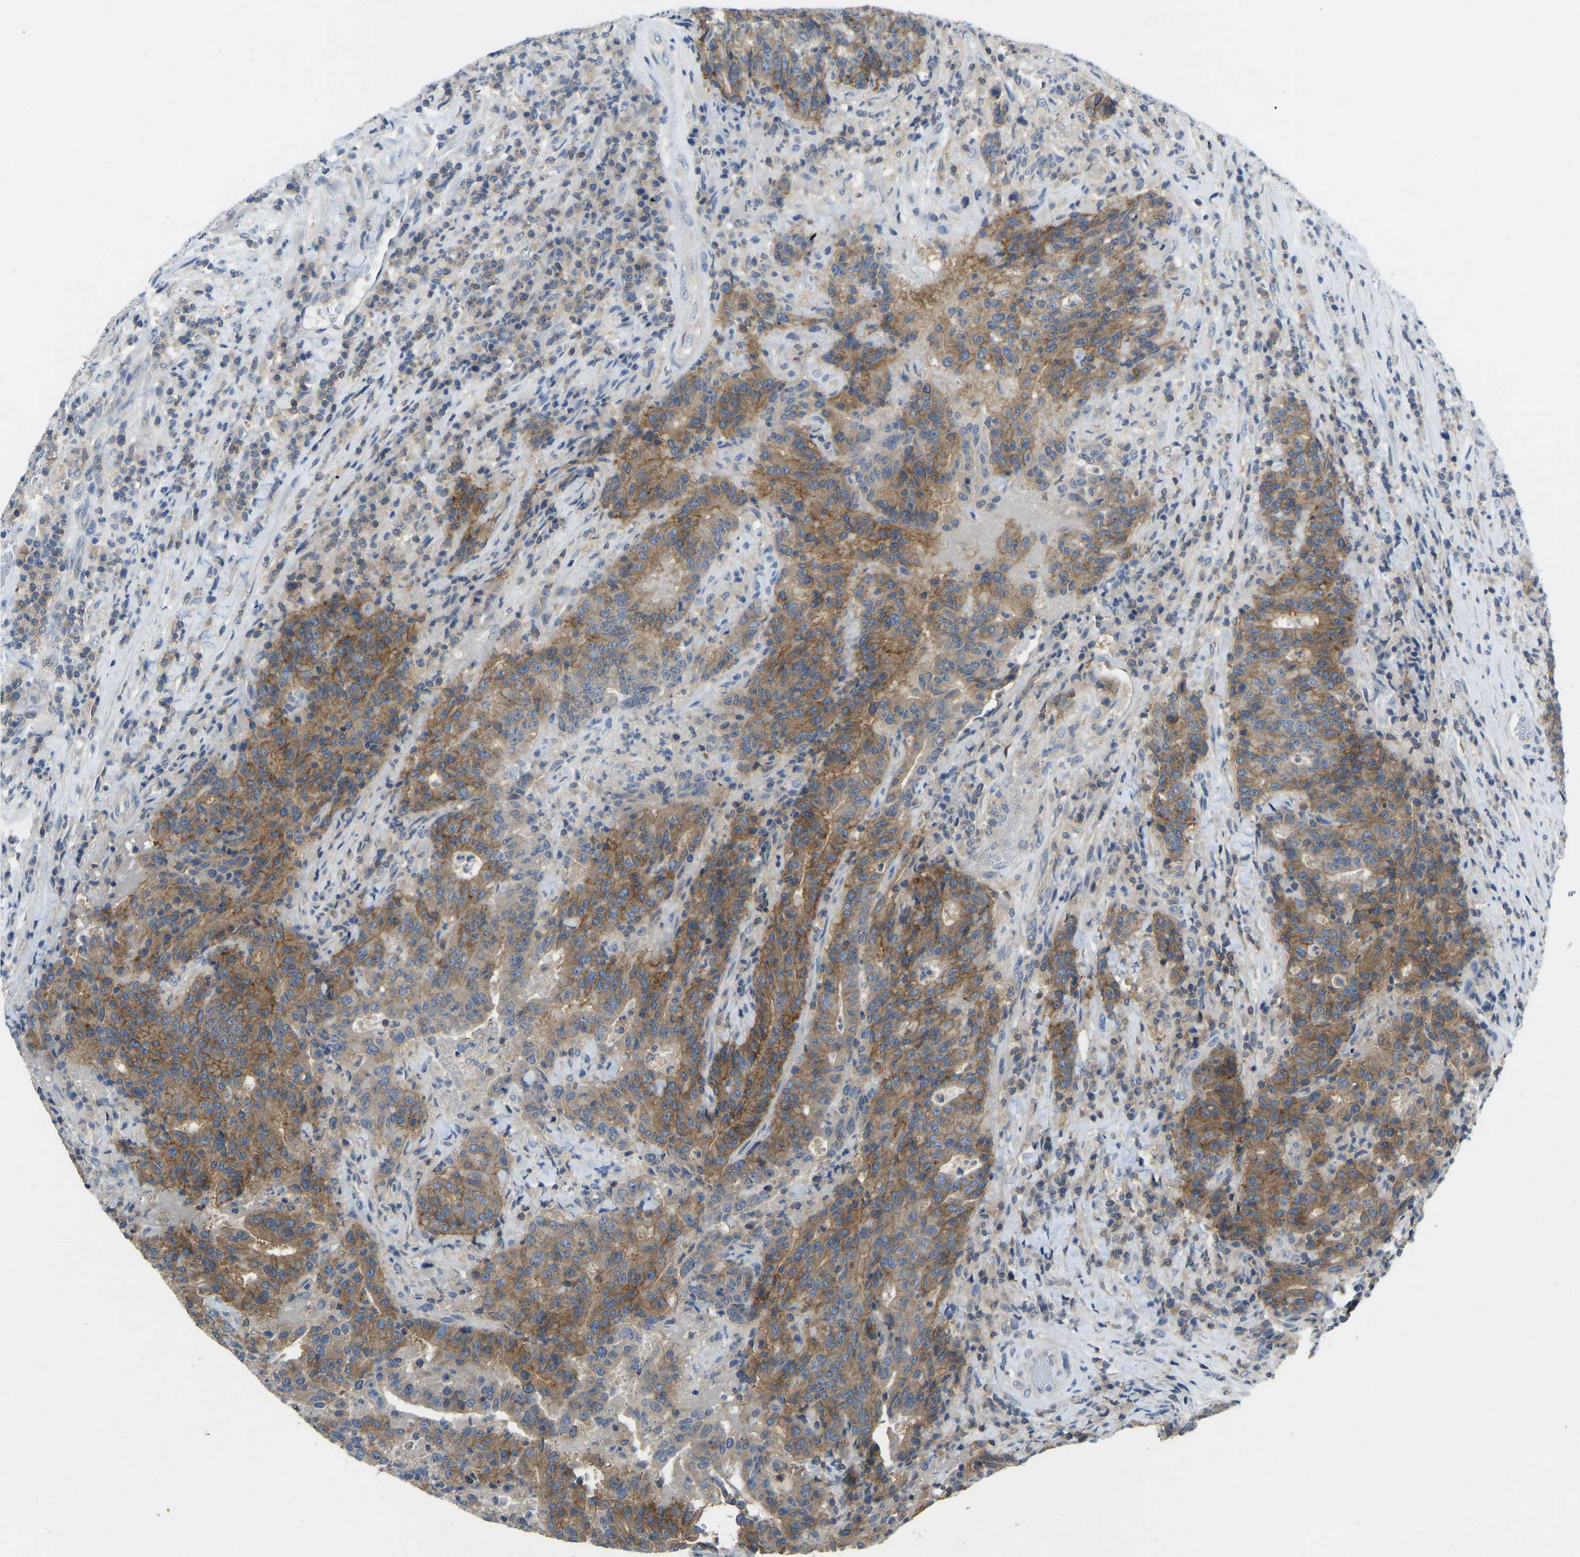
{"staining": {"intensity": "moderate", "quantity": ">75%", "location": "cytoplasmic/membranous"}, "tissue": "colorectal cancer", "cell_type": "Tumor cells", "image_type": "cancer", "snomed": [{"axis": "morphology", "description": "Adenocarcinoma, NOS"}, {"axis": "topography", "description": "Colon"}], "caption": "Human colorectal adenocarcinoma stained for a protein (brown) shows moderate cytoplasmic/membranous positive staining in about >75% of tumor cells.", "gene": "NDRG3", "patient": {"sex": "female", "age": 75}}